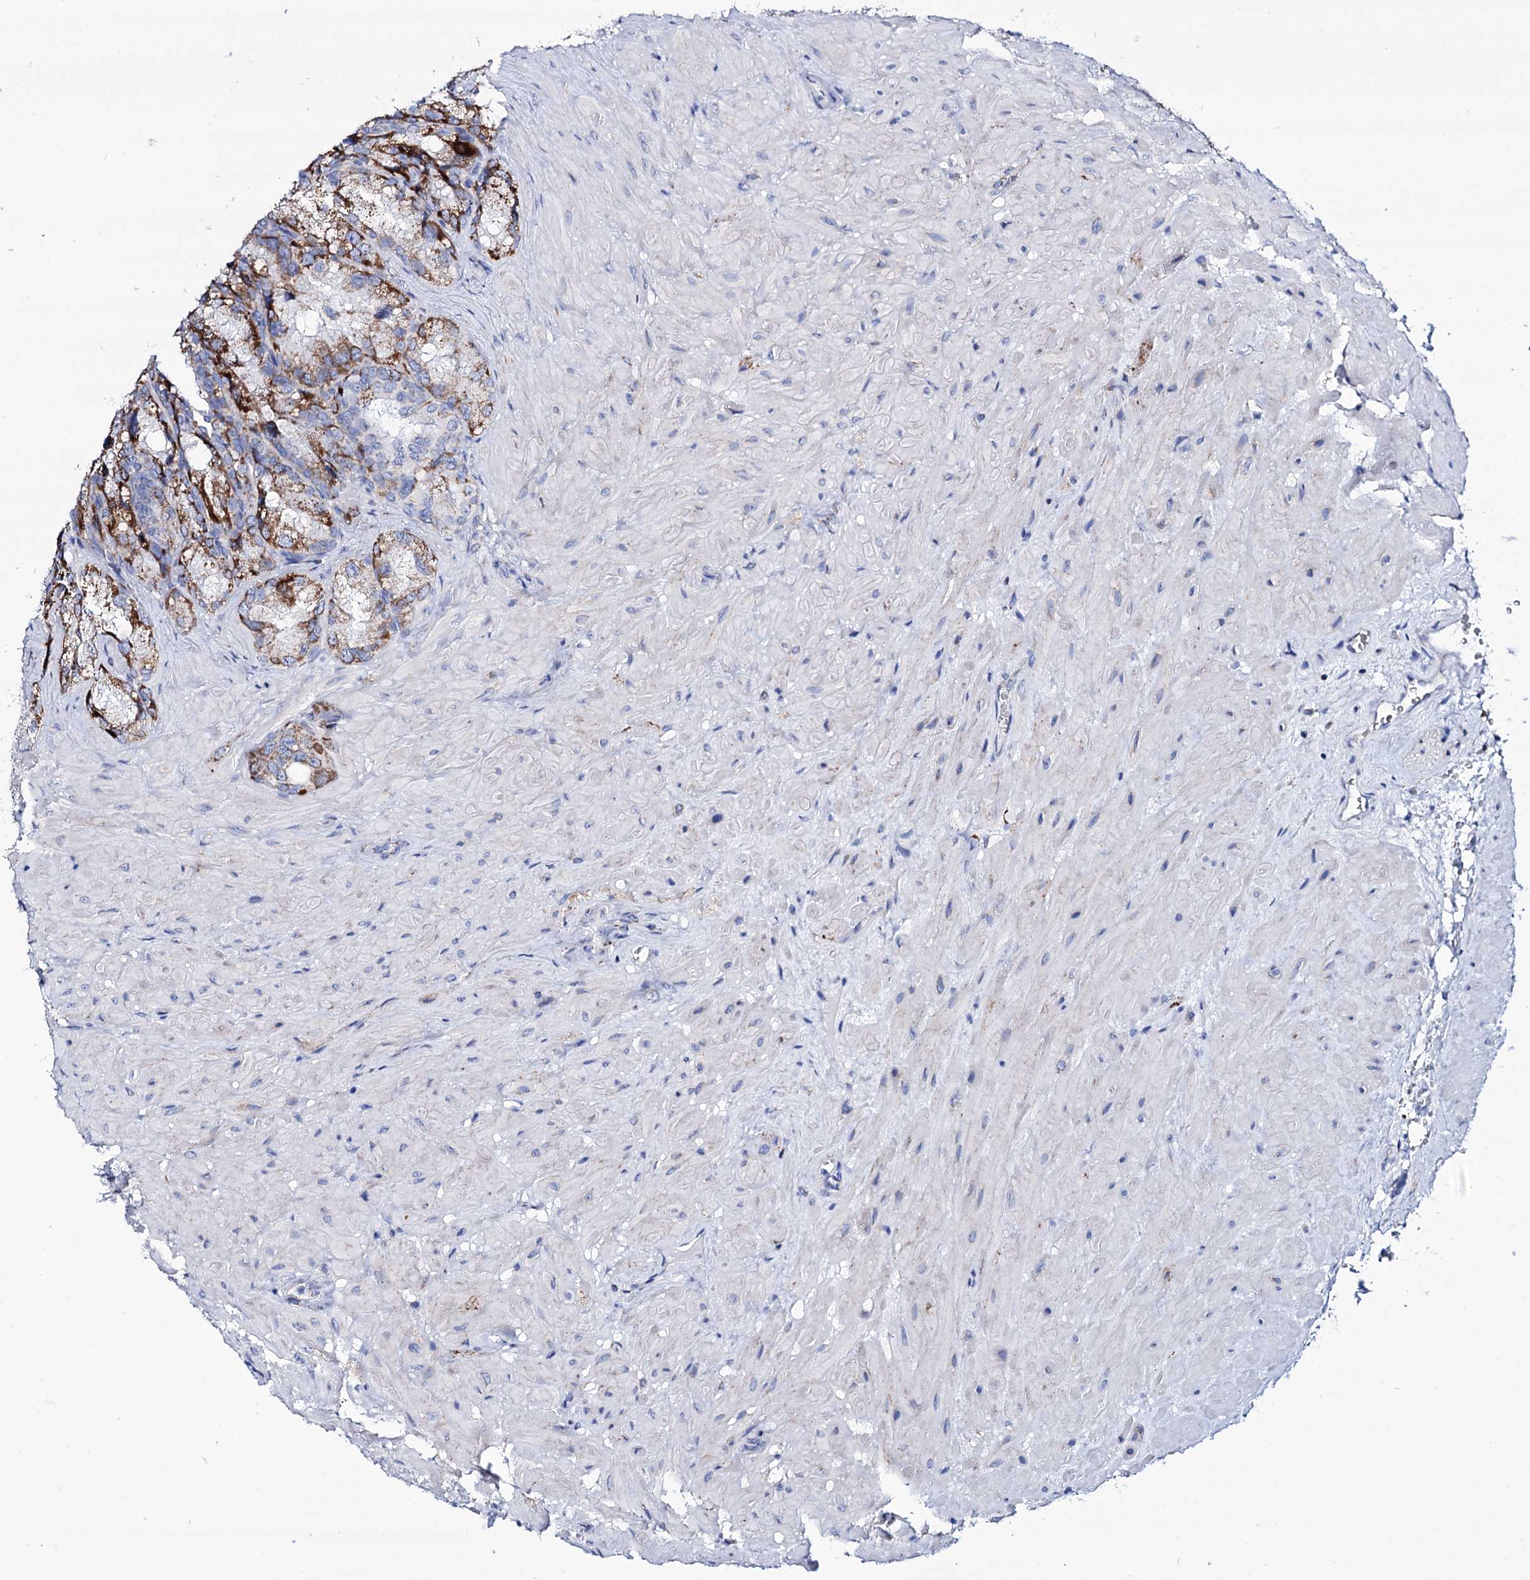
{"staining": {"intensity": "strong", "quantity": "25%-75%", "location": "cytoplasmic/membranous"}, "tissue": "seminal vesicle", "cell_type": "Glandular cells", "image_type": "normal", "snomed": [{"axis": "morphology", "description": "Normal tissue, NOS"}, {"axis": "topography", "description": "Seminal veicle"}], "caption": "A high-resolution micrograph shows immunohistochemistry staining of normal seminal vesicle, which shows strong cytoplasmic/membranous staining in about 25%-75% of glandular cells.", "gene": "UBASH3B", "patient": {"sex": "male", "age": 62}}